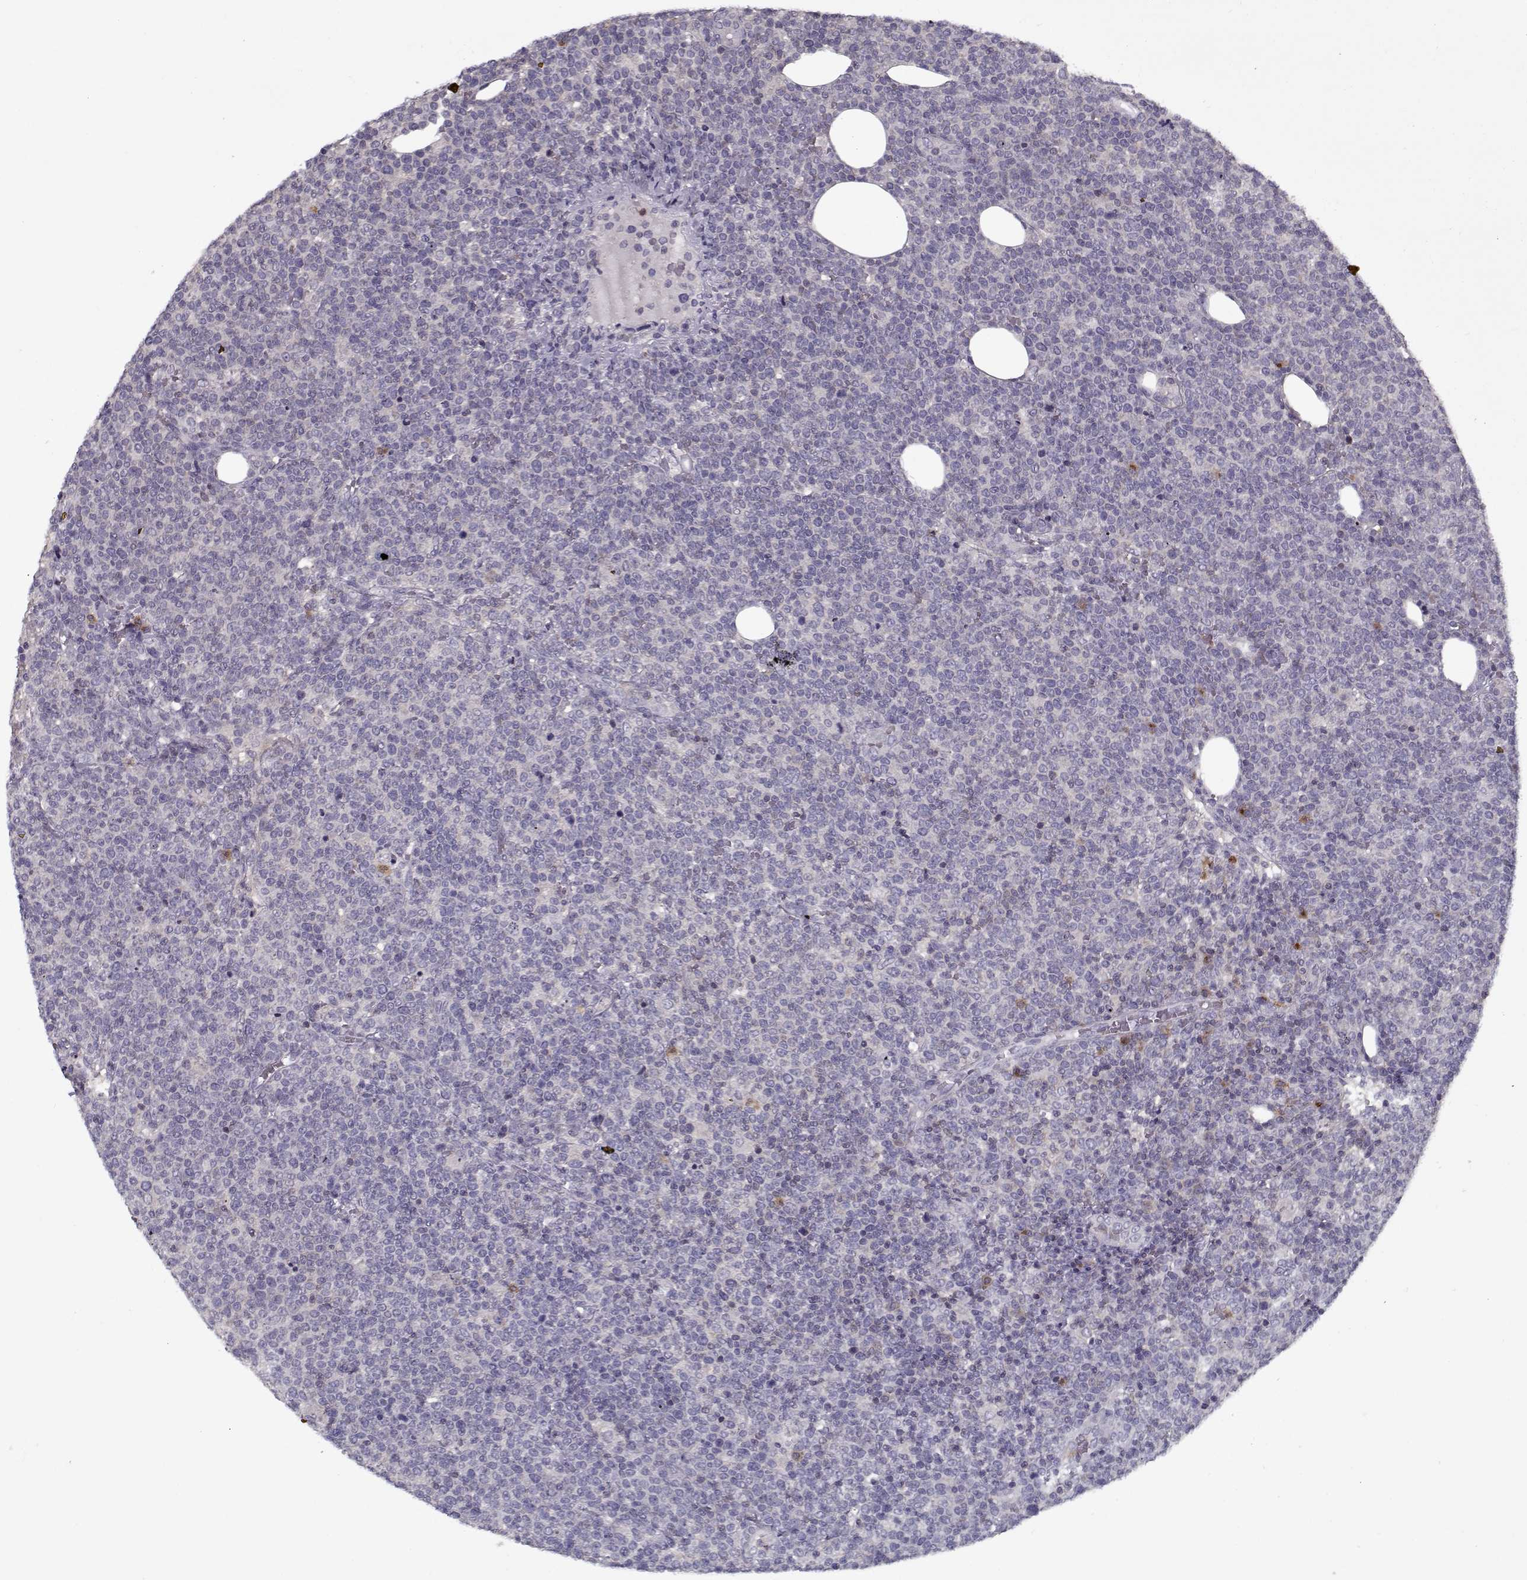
{"staining": {"intensity": "negative", "quantity": "none", "location": "none"}, "tissue": "lymphoma", "cell_type": "Tumor cells", "image_type": "cancer", "snomed": [{"axis": "morphology", "description": "Malignant lymphoma, non-Hodgkin's type, High grade"}, {"axis": "topography", "description": "Lymph node"}], "caption": "This is an IHC micrograph of lymphoma. There is no positivity in tumor cells.", "gene": "UNC13D", "patient": {"sex": "male", "age": 61}}